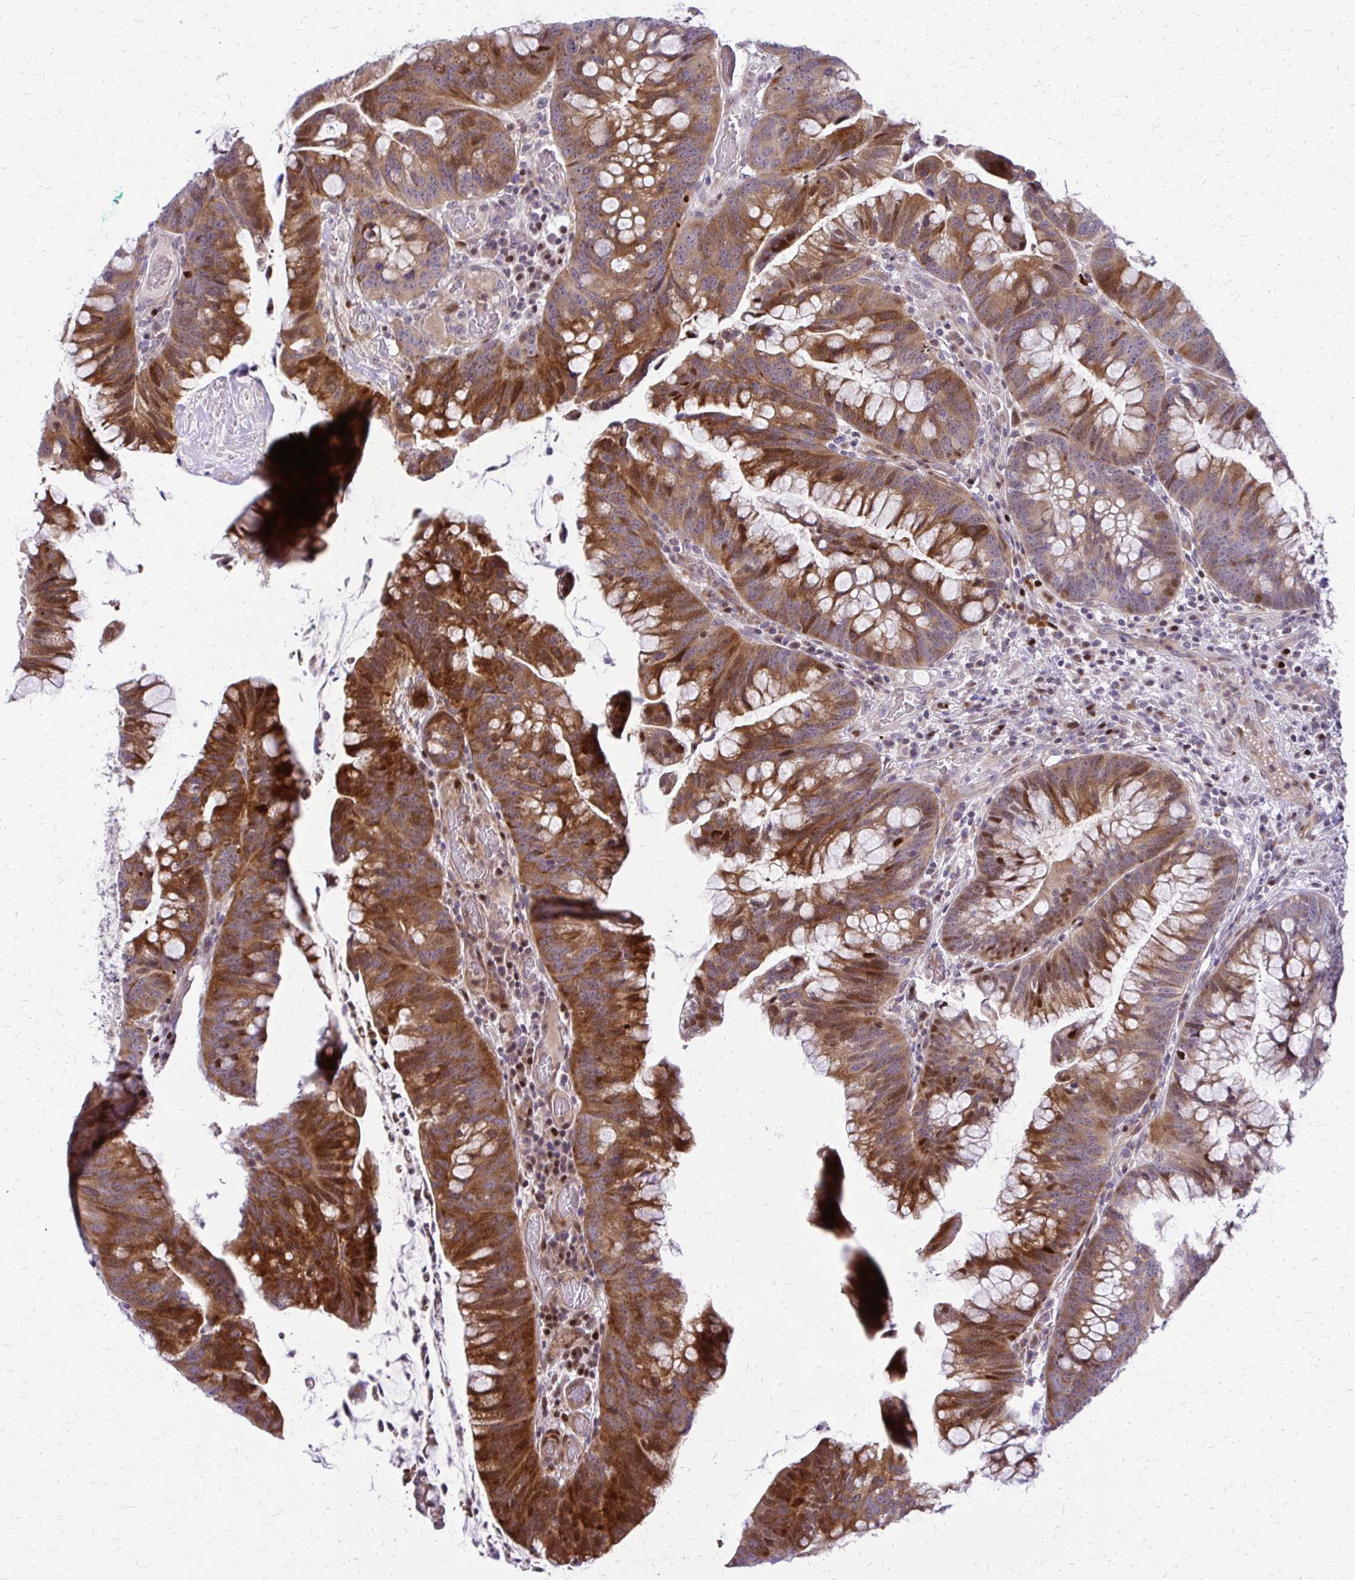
{"staining": {"intensity": "strong", "quantity": ">75%", "location": "cytoplasmic/membranous"}, "tissue": "colorectal cancer", "cell_type": "Tumor cells", "image_type": "cancer", "snomed": [{"axis": "morphology", "description": "Adenocarcinoma, NOS"}, {"axis": "topography", "description": "Colon"}], "caption": "Colorectal adenocarcinoma stained with a protein marker exhibits strong staining in tumor cells.", "gene": "PPDPFL", "patient": {"sex": "male", "age": 62}}